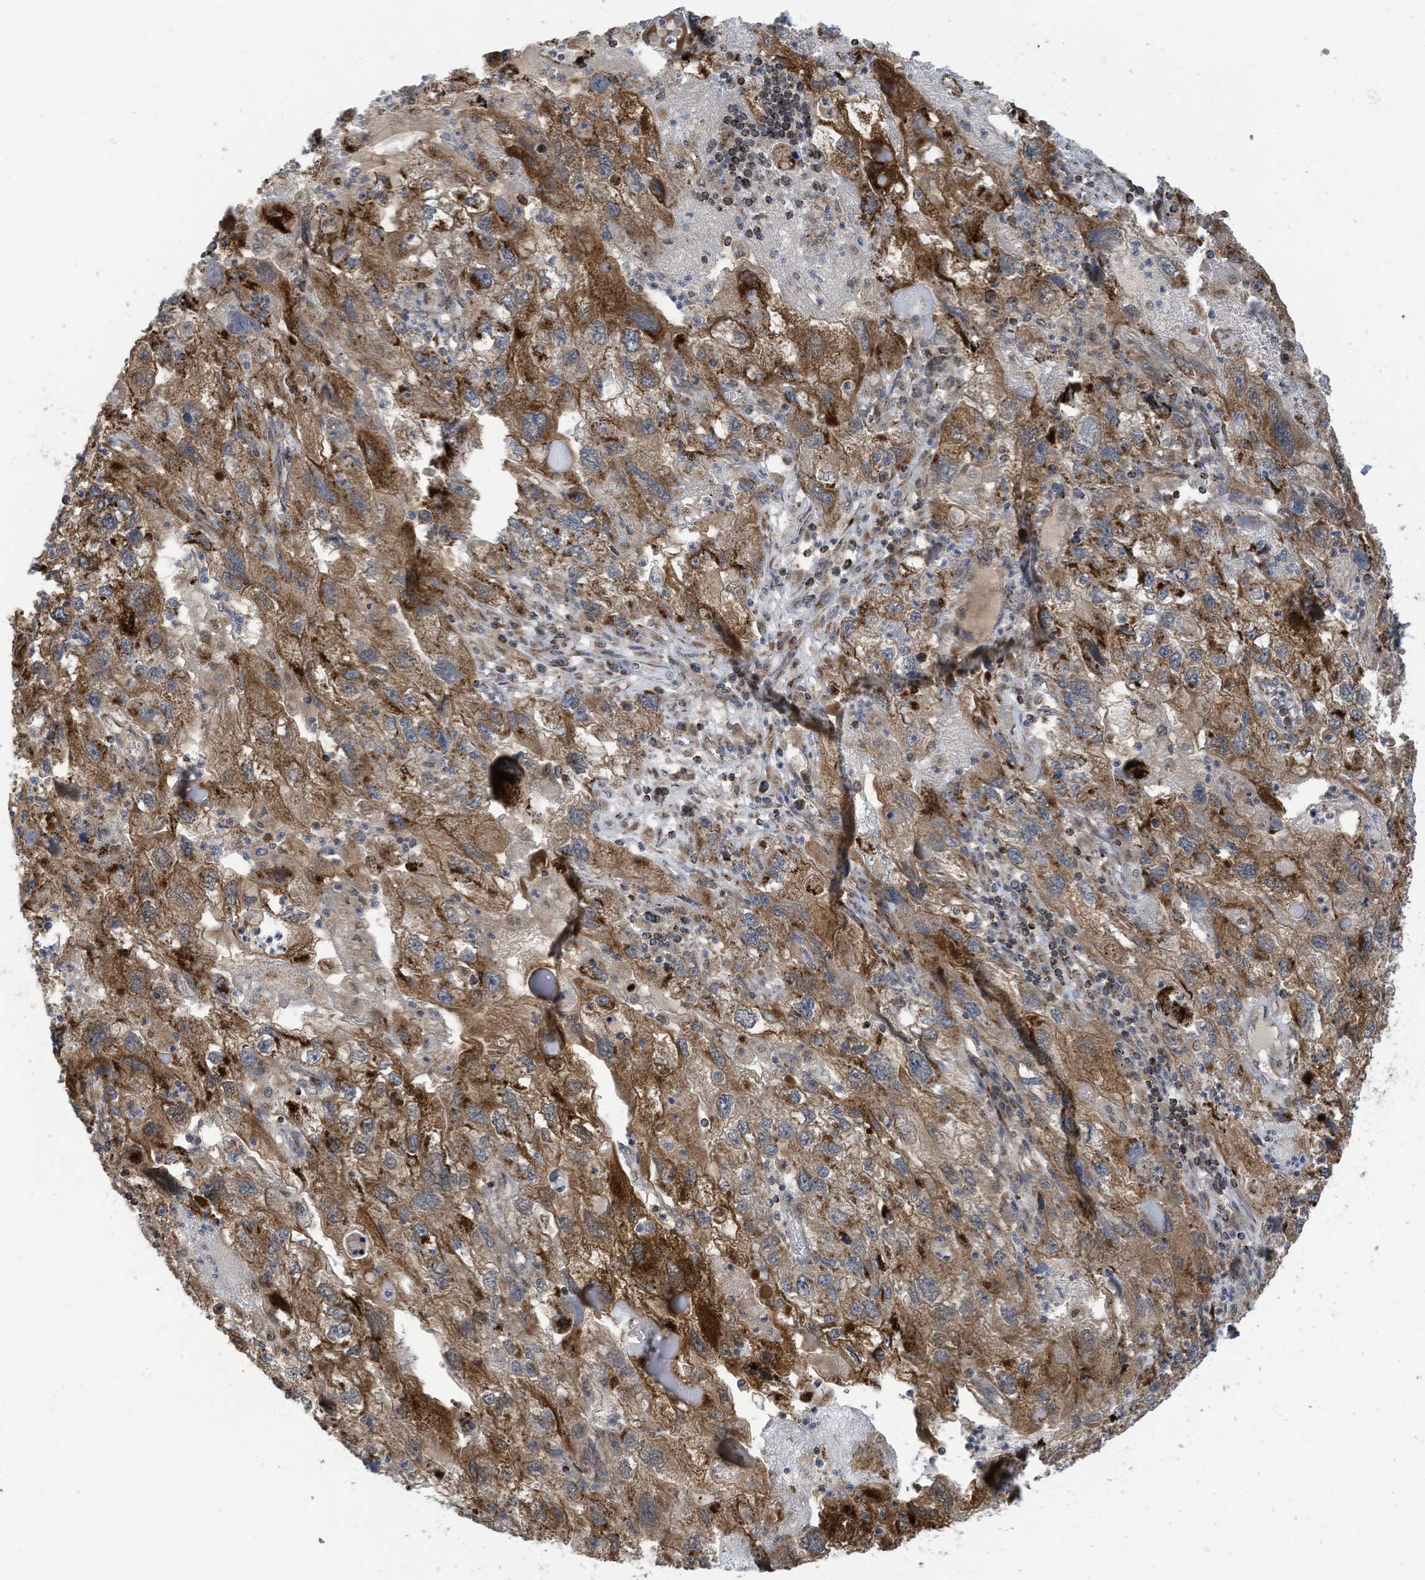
{"staining": {"intensity": "moderate", "quantity": ">75%", "location": "cytoplasmic/membranous"}, "tissue": "endometrial cancer", "cell_type": "Tumor cells", "image_type": "cancer", "snomed": [{"axis": "morphology", "description": "Adenocarcinoma, NOS"}, {"axis": "topography", "description": "Endometrium"}], "caption": "Immunohistochemistry (IHC) micrograph of neoplastic tissue: human endometrial cancer (adenocarcinoma) stained using immunohistochemistry (IHC) shows medium levels of moderate protein expression localized specifically in the cytoplasmic/membranous of tumor cells, appearing as a cytoplasmic/membranous brown color.", "gene": "COX10", "patient": {"sex": "female", "age": 49}}